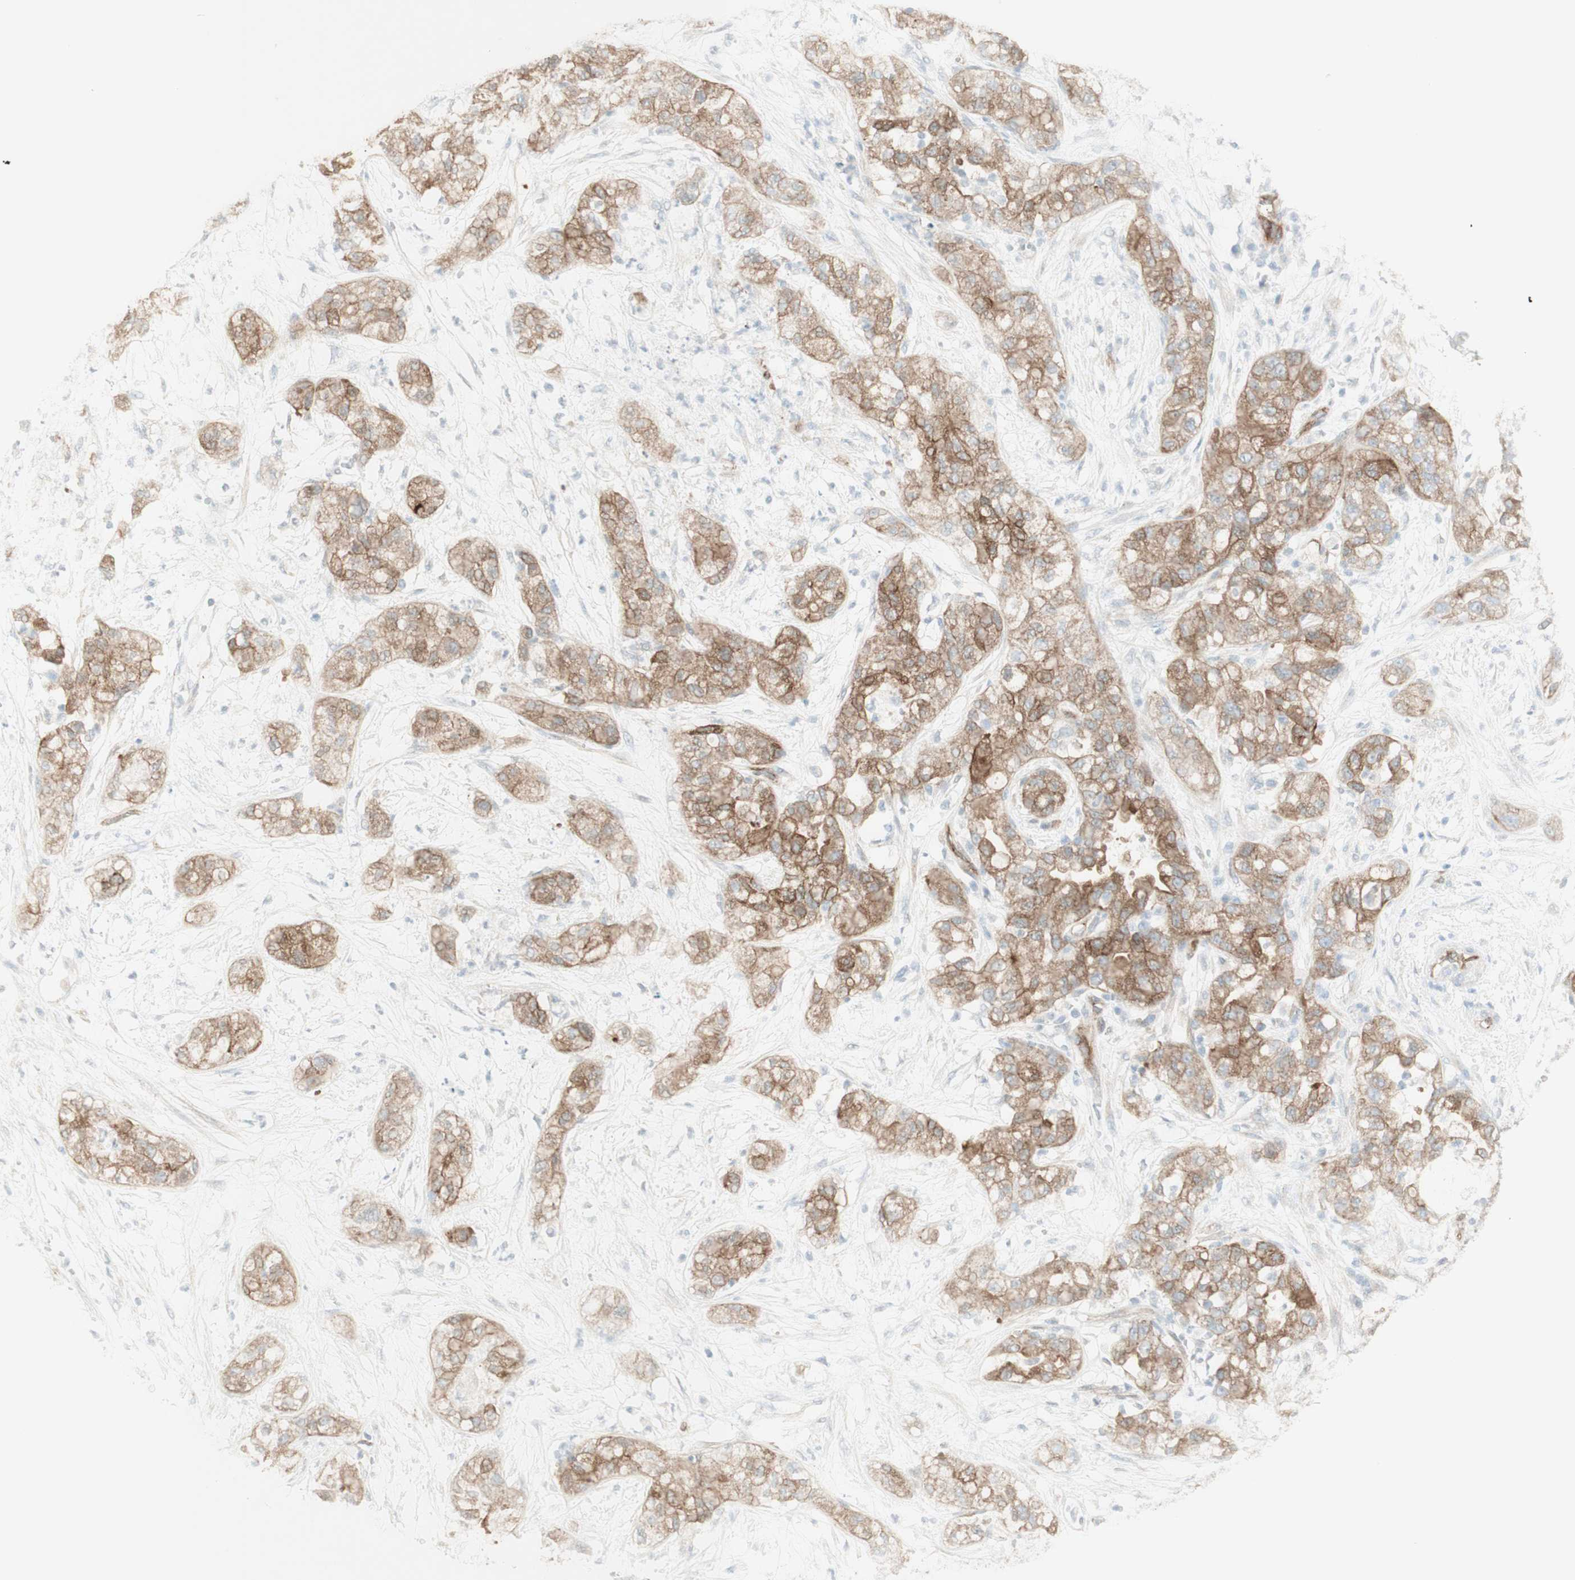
{"staining": {"intensity": "moderate", "quantity": "25%-75%", "location": "cytoplasmic/membranous"}, "tissue": "pancreatic cancer", "cell_type": "Tumor cells", "image_type": "cancer", "snomed": [{"axis": "morphology", "description": "Adenocarcinoma, NOS"}, {"axis": "topography", "description": "Pancreas"}], "caption": "This is a histology image of immunohistochemistry staining of pancreatic cancer (adenocarcinoma), which shows moderate staining in the cytoplasmic/membranous of tumor cells.", "gene": "MYO6", "patient": {"sex": "female", "age": 78}}